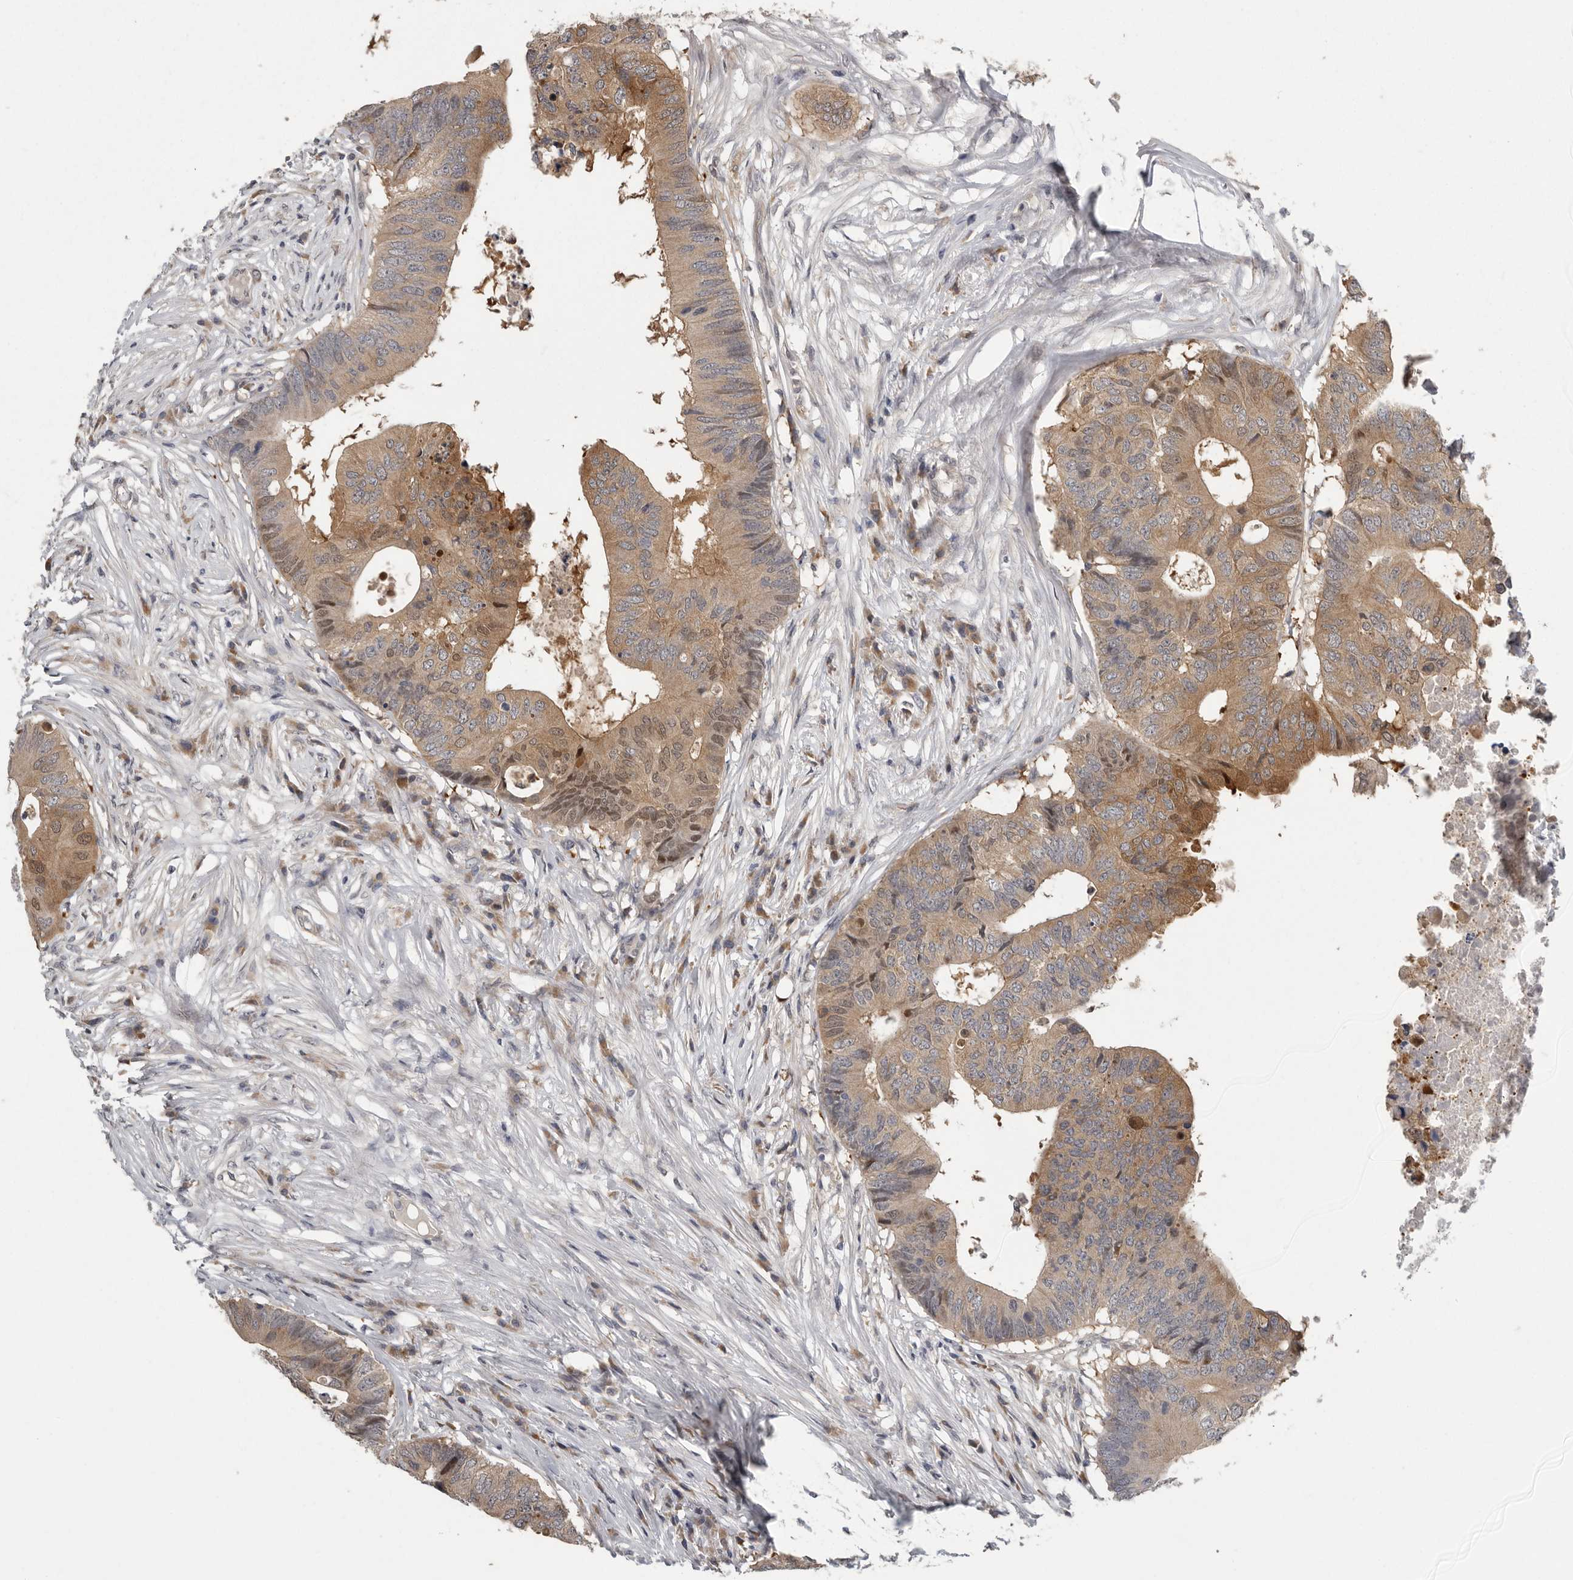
{"staining": {"intensity": "moderate", "quantity": ">75%", "location": "cytoplasmic/membranous,nuclear"}, "tissue": "colorectal cancer", "cell_type": "Tumor cells", "image_type": "cancer", "snomed": [{"axis": "morphology", "description": "Adenocarcinoma, NOS"}, {"axis": "topography", "description": "Colon"}], "caption": "IHC (DAB) staining of human adenocarcinoma (colorectal) reveals moderate cytoplasmic/membranous and nuclear protein positivity in about >75% of tumor cells.", "gene": "RALGPS2", "patient": {"sex": "male", "age": 71}}